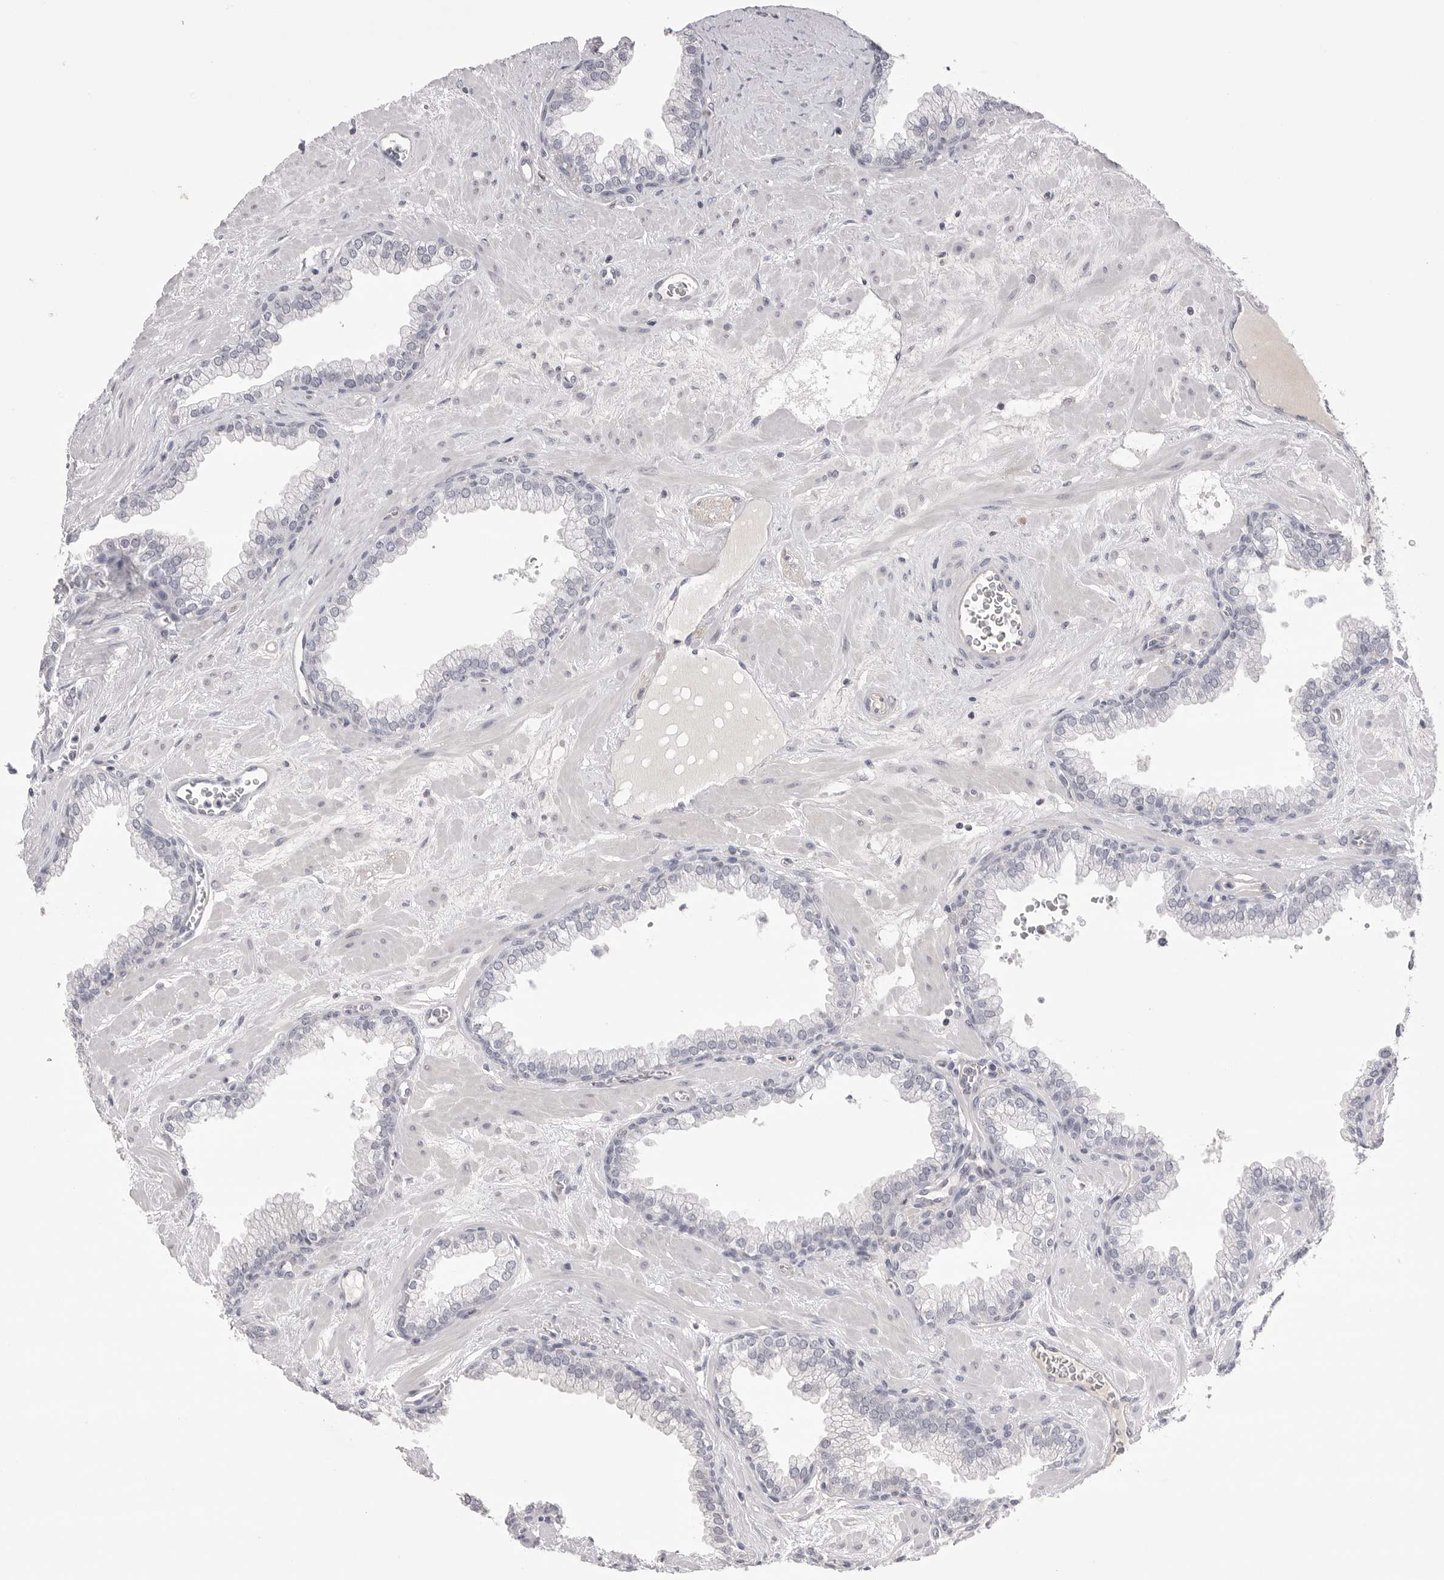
{"staining": {"intensity": "negative", "quantity": "none", "location": "none"}, "tissue": "prostate", "cell_type": "Glandular cells", "image_type": "normal", "snomed": [{"axis": "morphology", "description": "Normal tissue, NOS"}, {"axis": "morphology", "description": "Urothelial carcinoma, Low grade"}, {"axis": "topography", "description": "Urinary bladder"}, {"axis": "topography", "description": "Prostate"}], "caption": "An IHC photomicrograph of benign prostate is shown. There is no staining in glandular cells of prostate. (Brightfield microscopy of DAB IHC at high magnification).", "gene": "DLGAP3", "patient": {"sex": "male", "age": 60}}